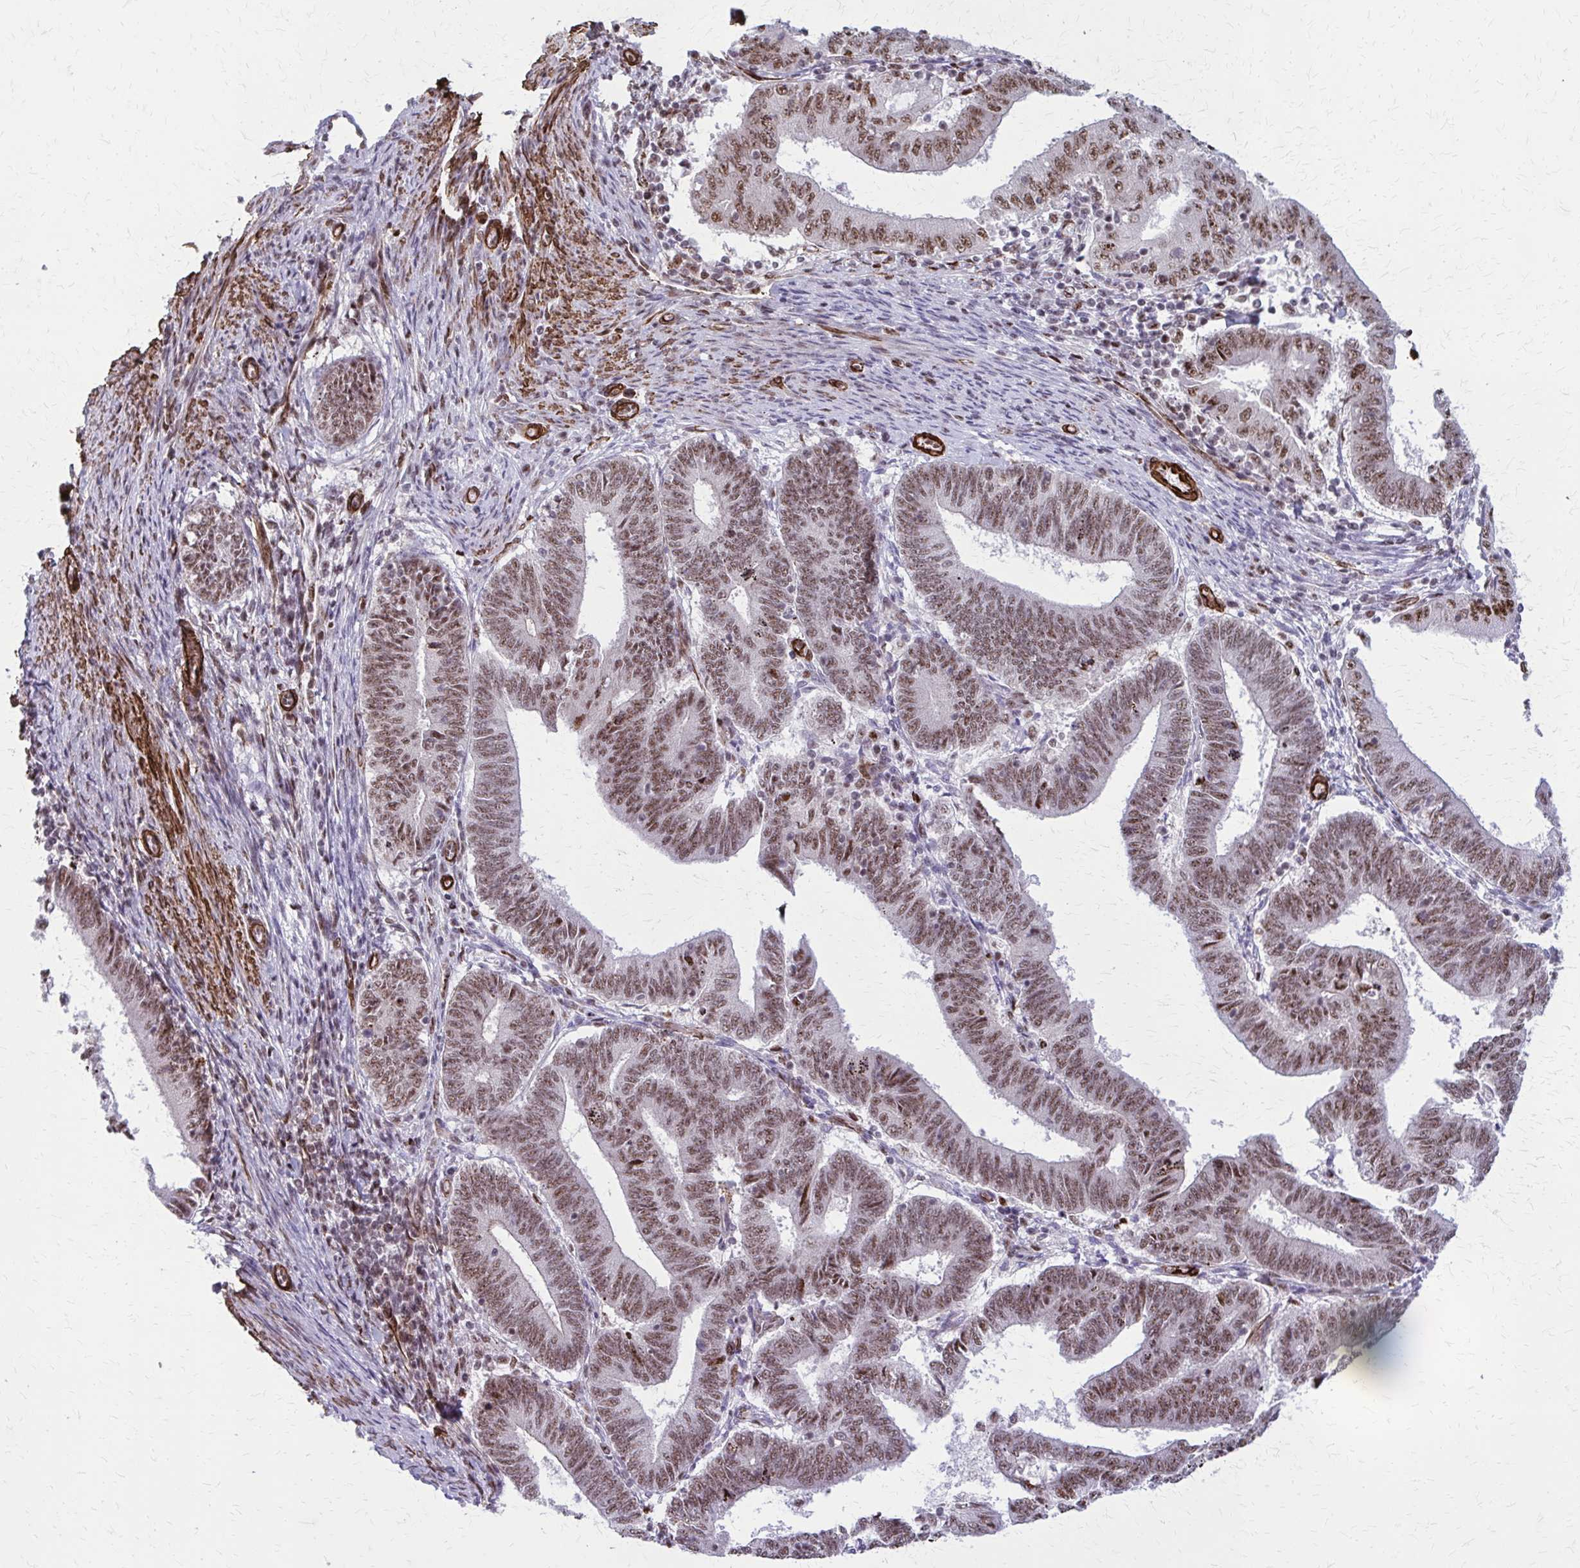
{"staining": {"intensity": "strong", "quantity": ">75%", "location": "nuclear"}, "tissue": "endometrial cancer", "cell_type": "Tumor cells", "image_type": "cancer", "snomed": [{"axis": "morphology", "description": "Adenocarcinoma, NOS"}, {"axis": "topography", "description": "Endometrium"}], "caption": "Protein staining of endometrial cancer (adenocarcinoma) tissue reveals strong nuclear positivity in approximately >75% of tumor cells.", "gene": "NRBF2", "patient": {"sex": "female", "age": 70}}